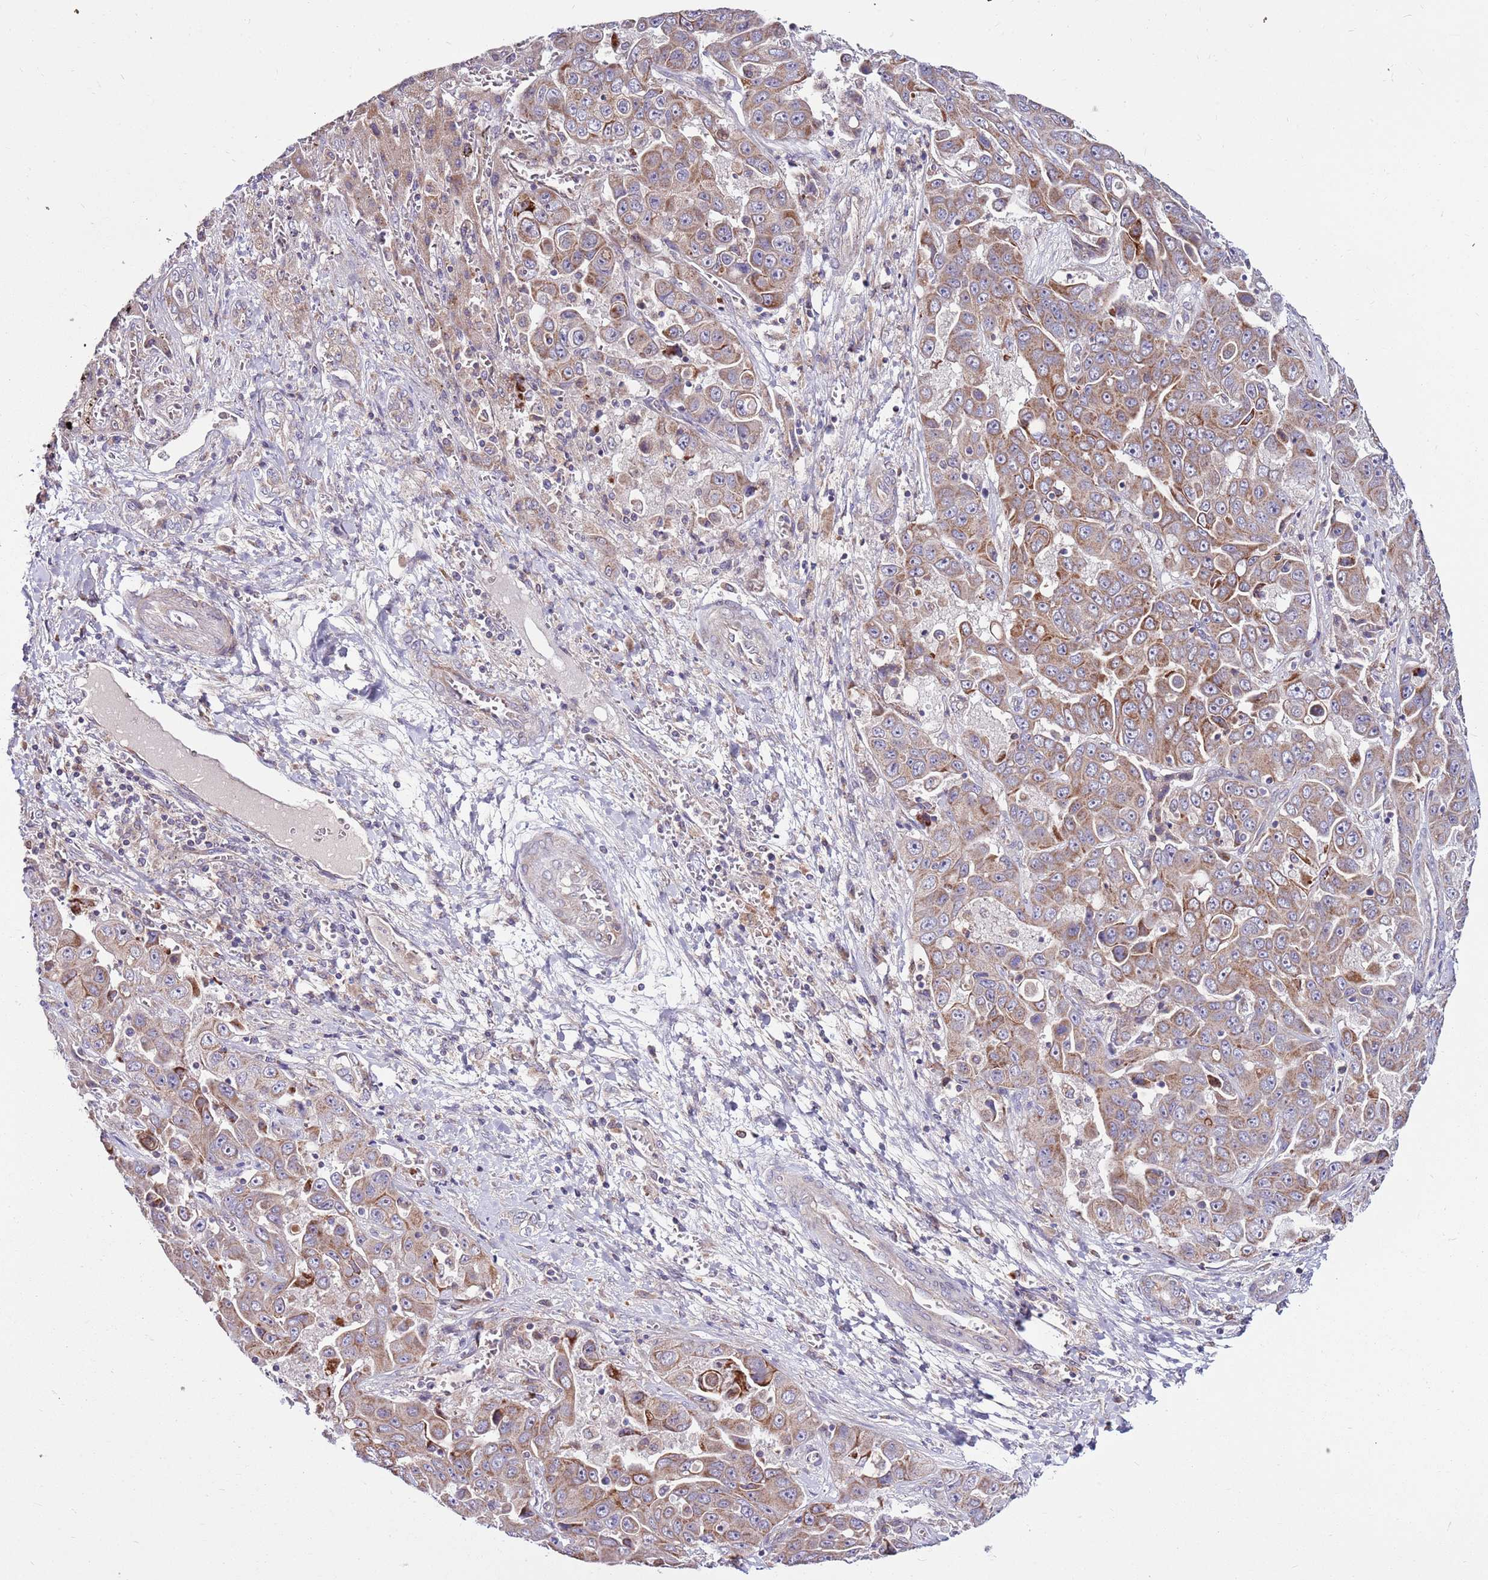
{"staining": {"intensity": "moderate", "quantity": "25%-75%", "location": "cytoplasmic/membranous"}, "tissue": "liver cancer", "cell_type": "Tumor cells", "image_type": "cancer", "snomed": [{"axis": "morphology", "description": "Cholangiocarcinoma"}, {"axis": "topography", "description": "Liver"}], "caption": "About 25%-75% of tumor cells in cholangiocarcinoma (liver) reveal moderate cytoplasmic/membranous protein staining as visualized by brown immunohistochemical staining.", "gene": "SMG1", "patient": {"sex": "female", "age": 52}}